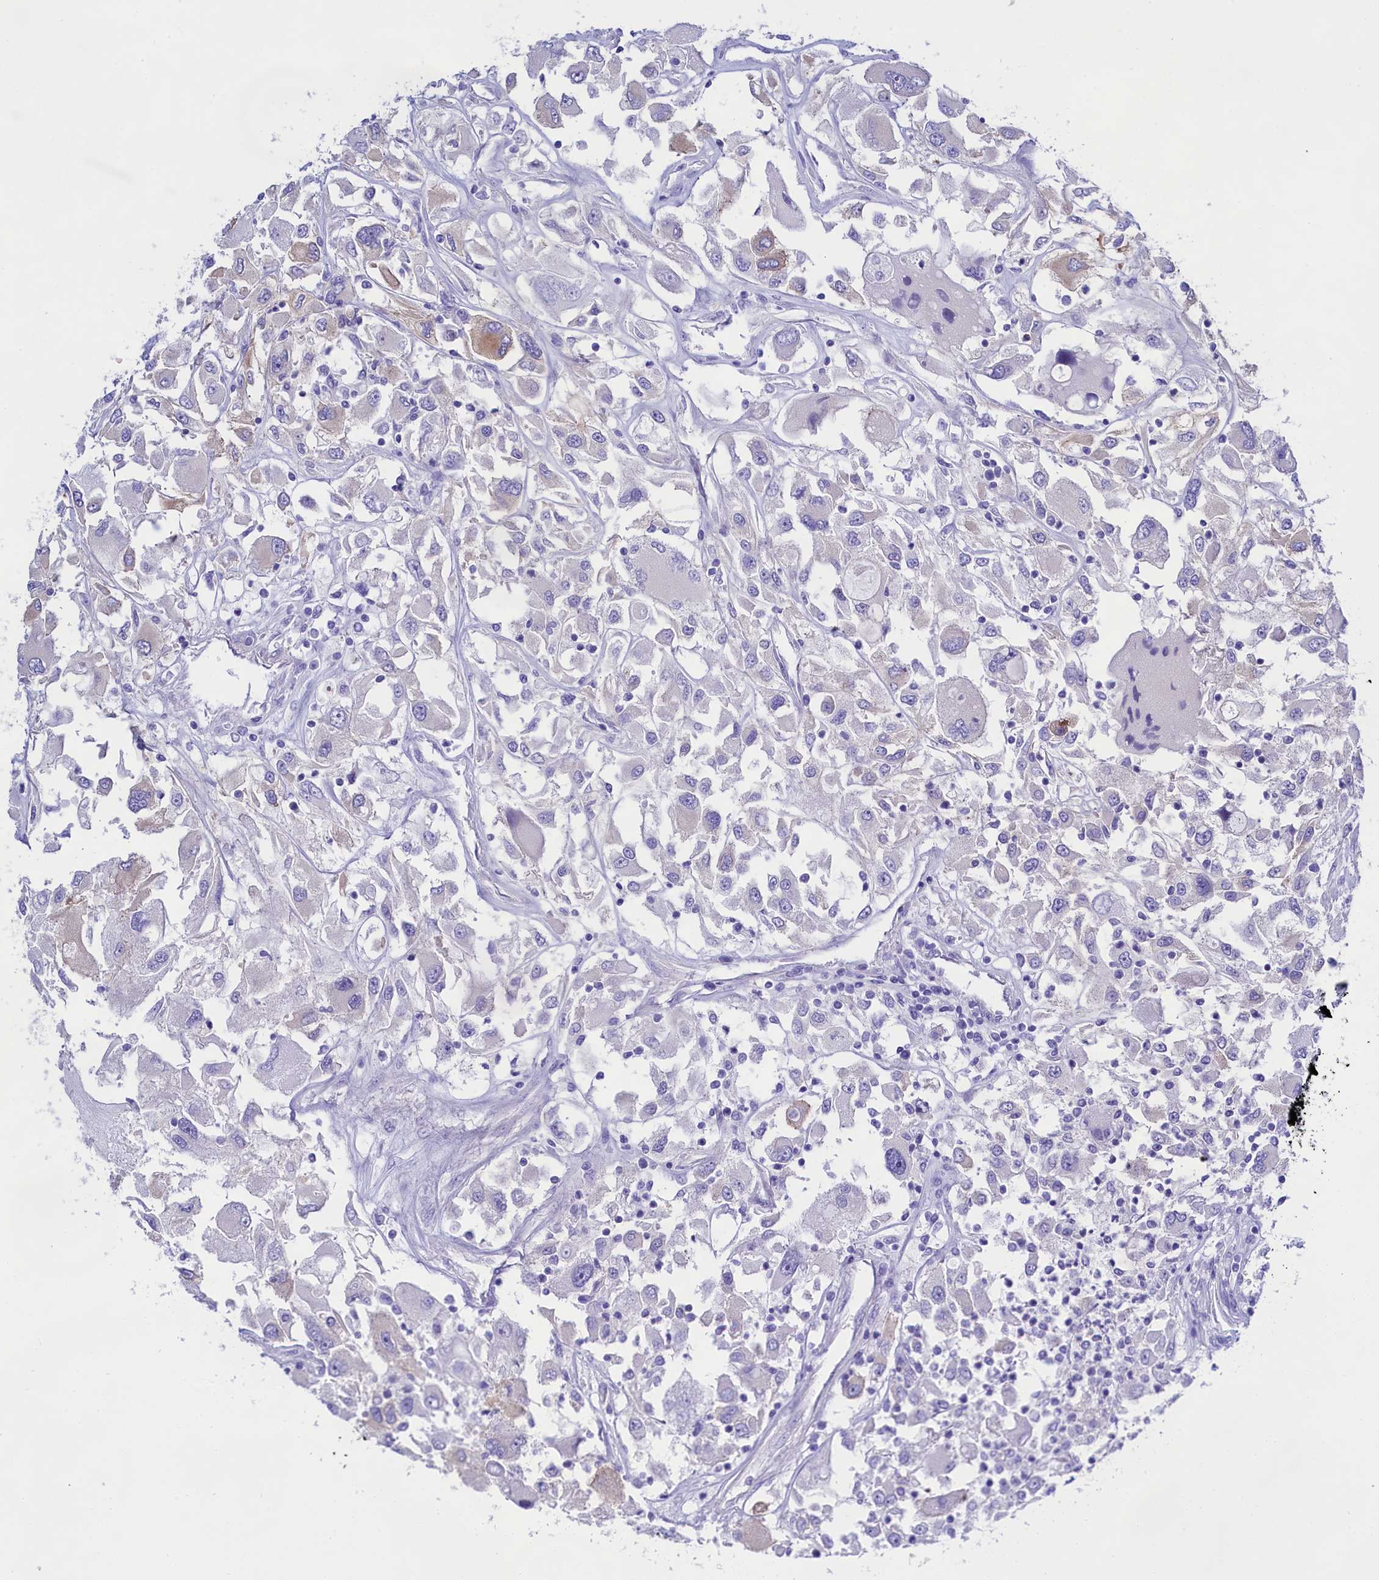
{"staining": {"intensity": "negative", "quantity": "none", "location": "none"}, "tissue": "renal cancer", "cell_type": "Tumor cells", "image_type": "cancer", "snomed": [{"axis": "morphology", "description": "Adenocarcinoma, NOS"}, {"axis": "topography", "description": "Kidney"}], "caption": "This image is of renal adenocarcinoma stained with immunohistochemistry (IHC) to label a protein in brown with the nuclei are counter-stained blue. There is no staining in tumor cells. The staining is performed using DAB (3,3'-diaminobenzidine) brown chromogen with nuclei counter-stained in using hematoxylin.", "gene": "PPP1R13L", "patient": {"sex": "female", "age": 52}}